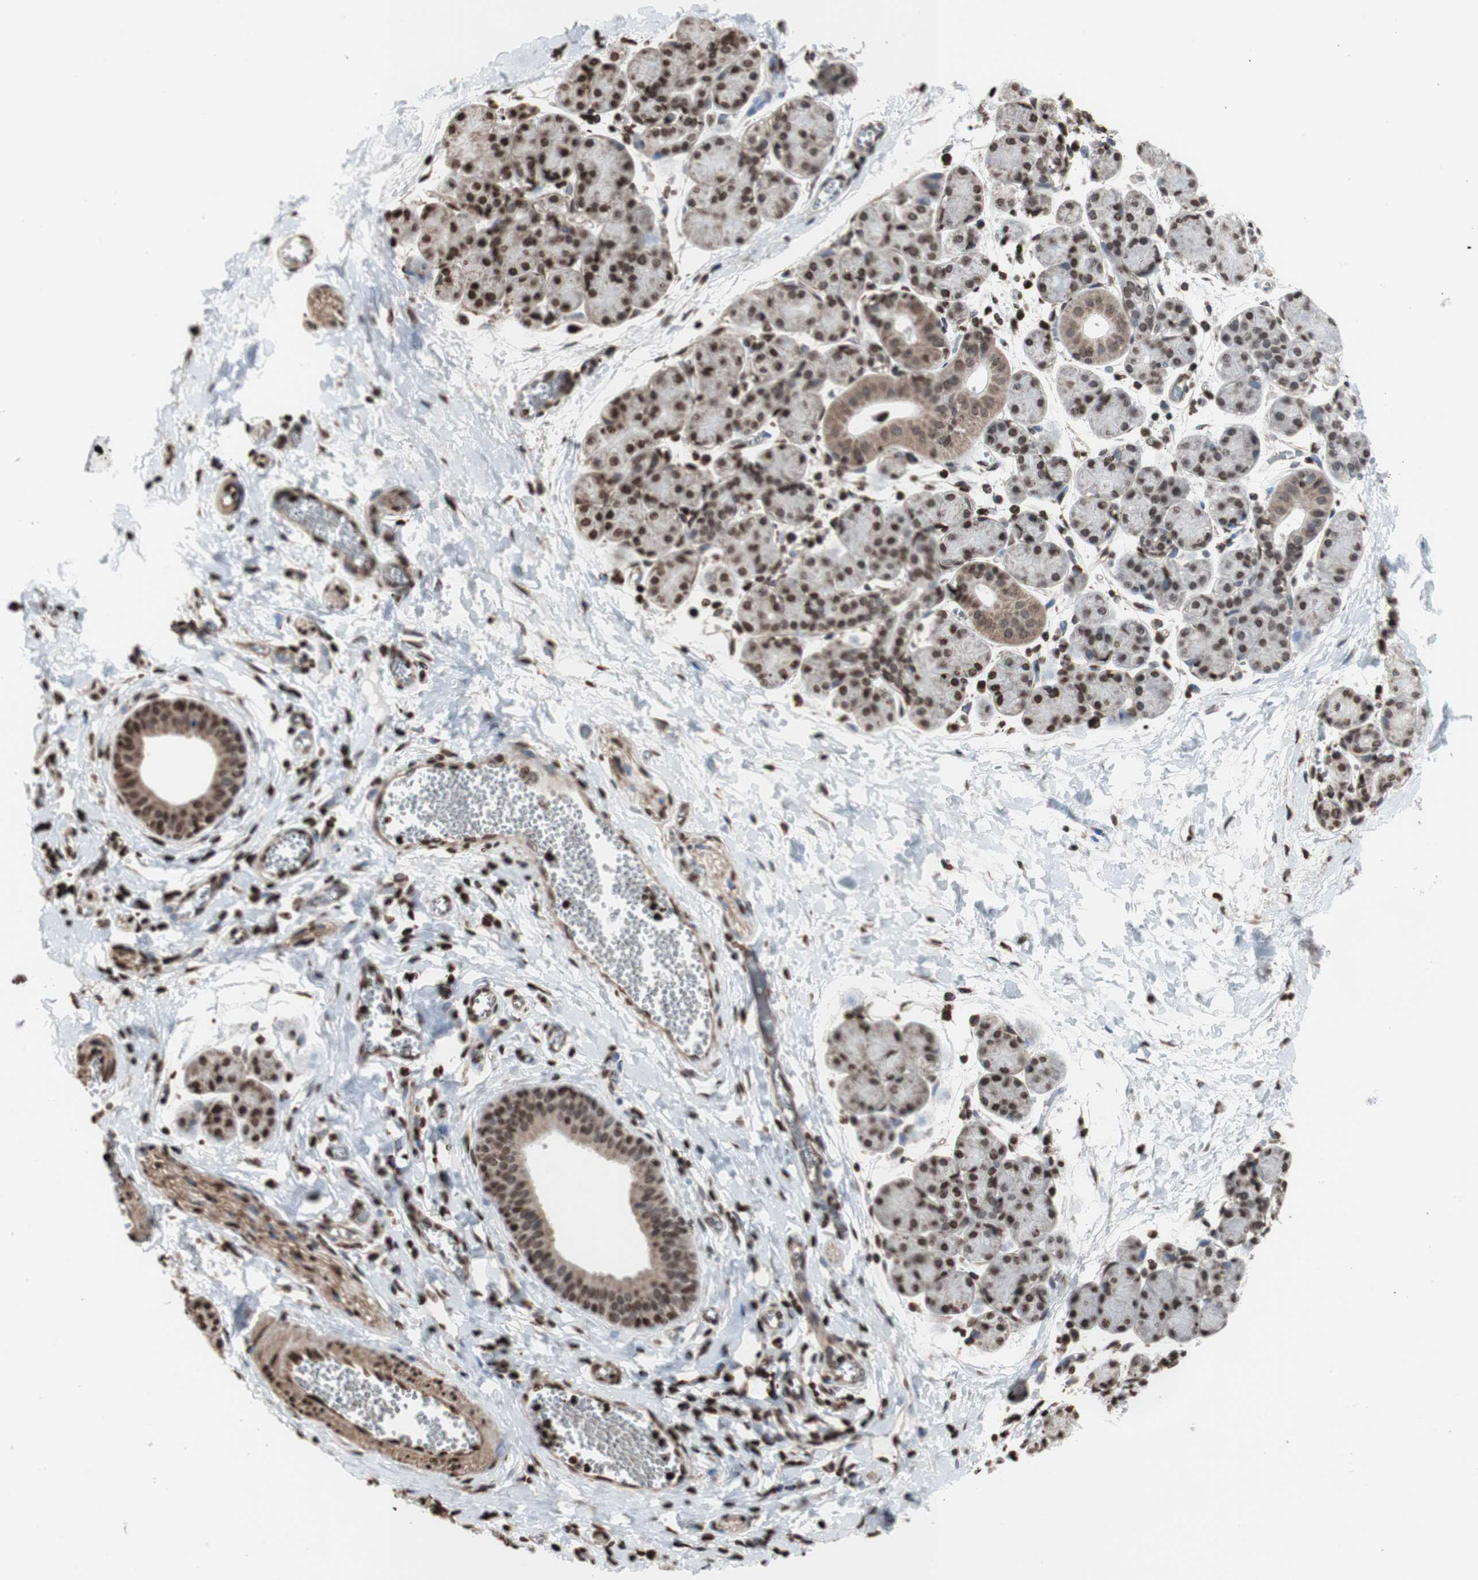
{"staining": {"intensity": "strong", "quantity": ">75%", "location": "cytoplasmic/membranous,nuclear"}, "tissue": "salivary gland", "cell_type": "Glandular cells", "image_type": "normal", "snomed": [{"axis": "morphology", "description": "Normal tissue, NOS"}, {"axis": "morphology", "description": "Inflammation, NOS"}, {"axis": "topography", "description": "Lymph node"}, {"axis": "topography", "description": "Salivary gland"}], "caption": "Immunohistochemical staining of normal salivary gland shows high levels of strong cytoplasmic/membranous,nuclear positivity in about >75% of glandular cells. The staining was performed using DAB to visualize the protein expression in brown, while the nuclei were stained in blue with hematoxylin (Magnification: 20x).", "gene": "SNAI2", "patient": {"sex": "male", "age": 3}}